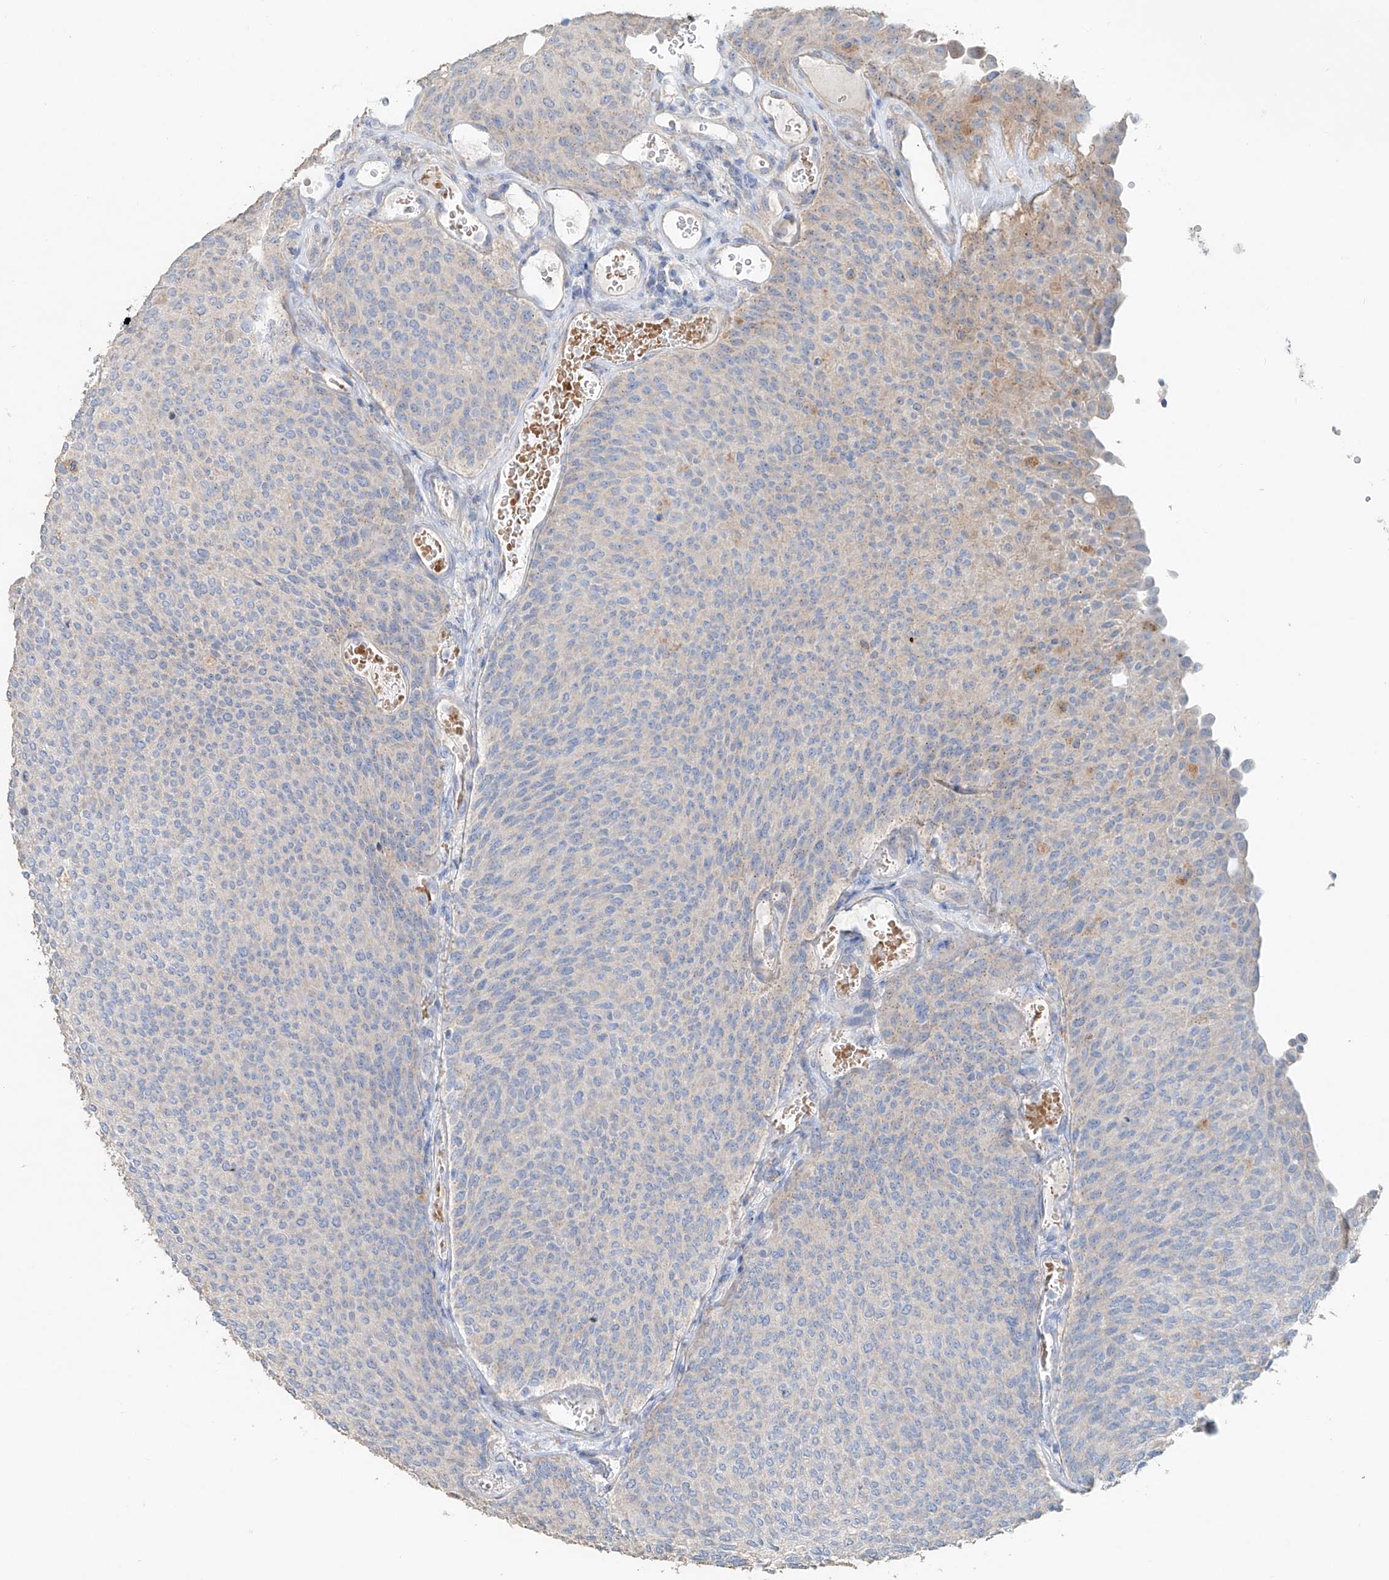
{"staining": {"intensity": "weak", "quantity": "<25%", "location": "cytoplasmic/membranous"}, "tissue": "urothelial cancer", "cell_type": "Tumor cells", "image_type": "cancer", "snomed": [{"axis": "morphology", "description": "Urothelial carcinoma, Low grade"}, {"axis": "topography", "description": "Urinary bladder"}], "caption": "A histopathology image of human urothelial cancer is negative for staining in tumor cells. (DAB immunohistochemistry (IHC), high magnification).", "gene": "TRIM47", "patient": {"sex": "female", "age": 79}}